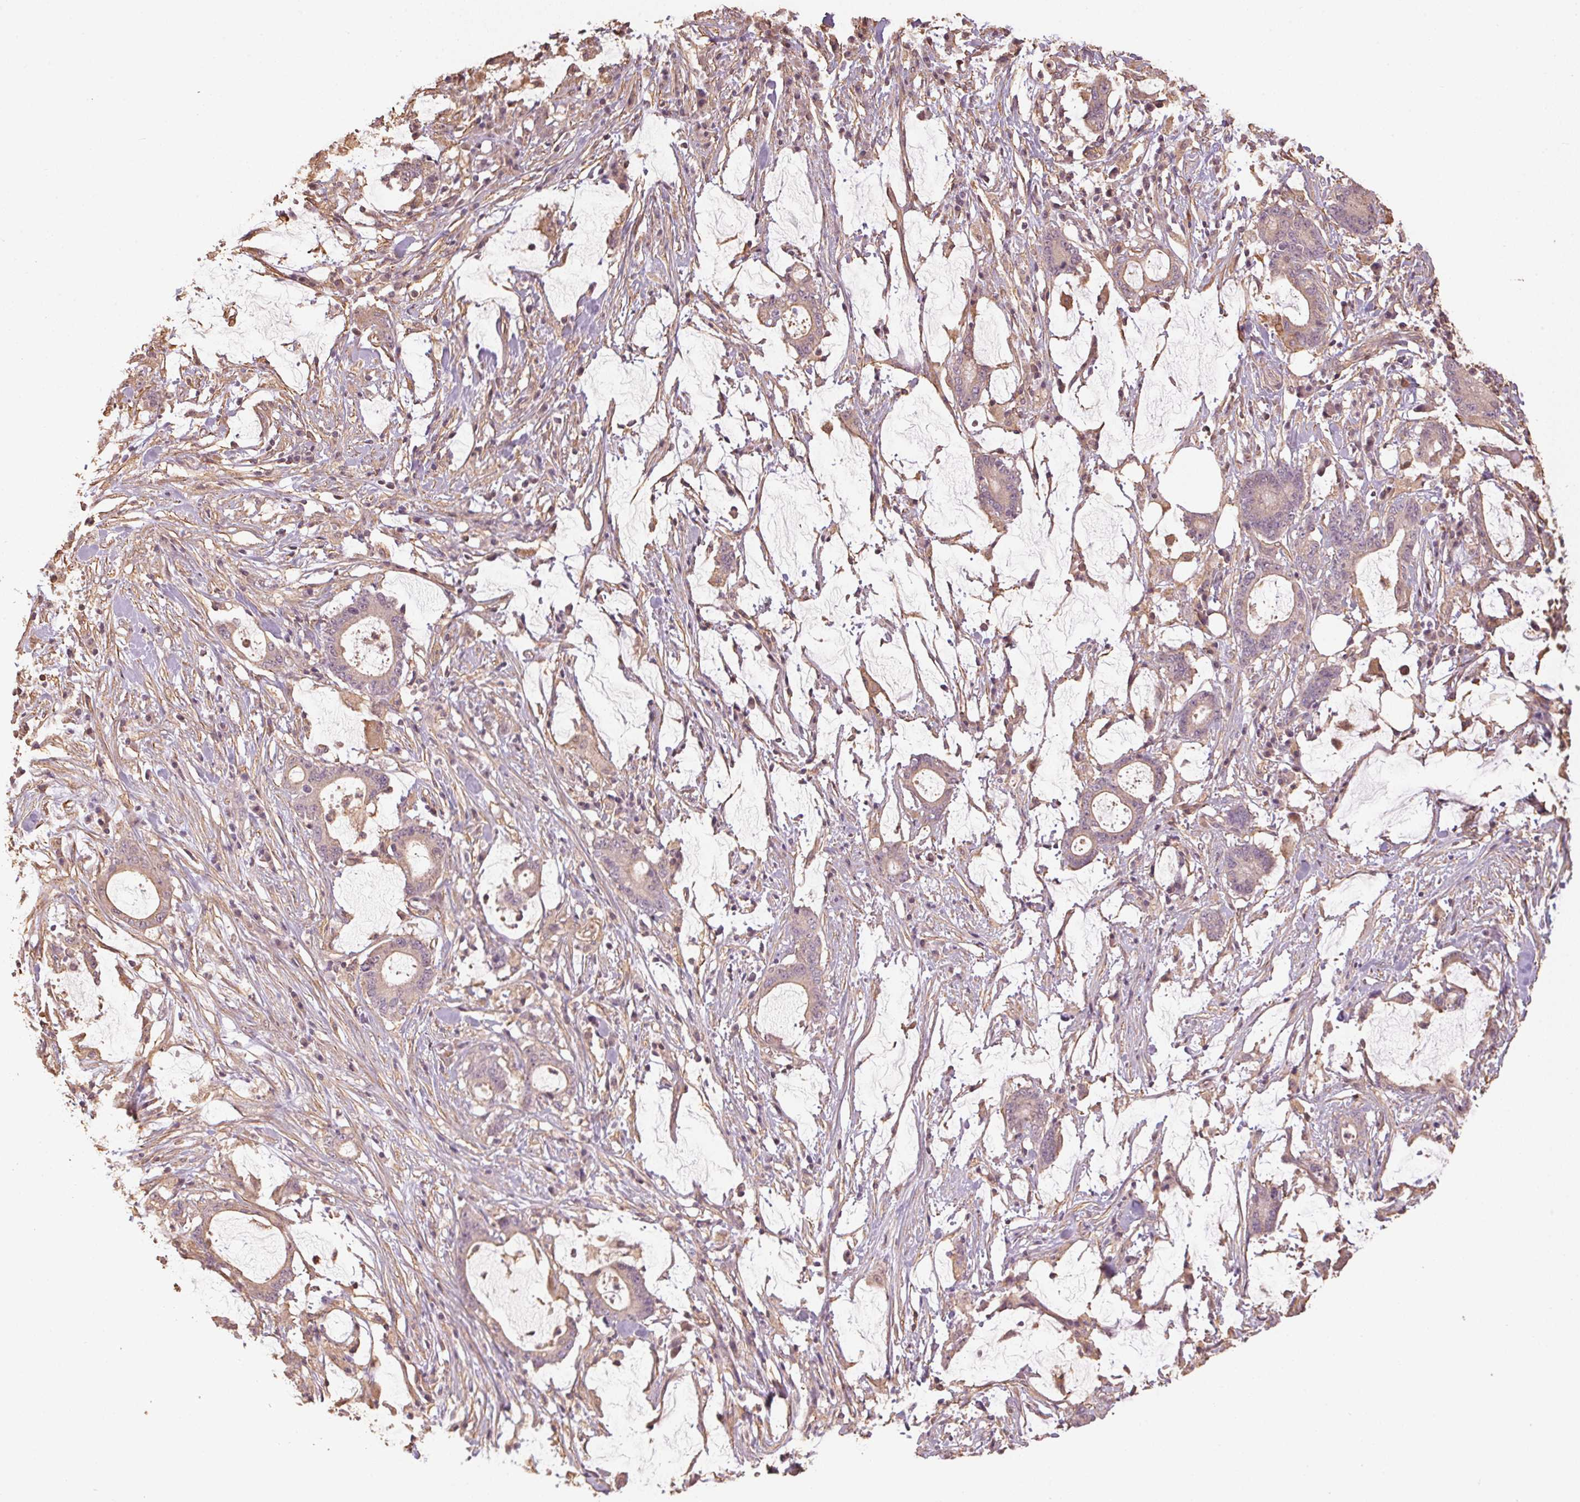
{"staining": {"intensity": "weak", "quantity": "25%-75%", "location": "cytoplasmic/membranous"}, "tissue": "stomach cancer", "cell_type": "Tumor cells", "image_type": "cancer", "snomed": [{"axis": "morphology", "description": "Adenocarcinoma, NOS"}, {"axis": "topography", "description": "Stomach, upper"}], "caption": "DAB immunohistochemical staining of stomach adenocarcinoma reveals weak cytoplasmic/membranous protein staining in about 25%-75% of tumor cells.", "gene": "QDPR", "patient": {"sex": "male", "age": 68}}